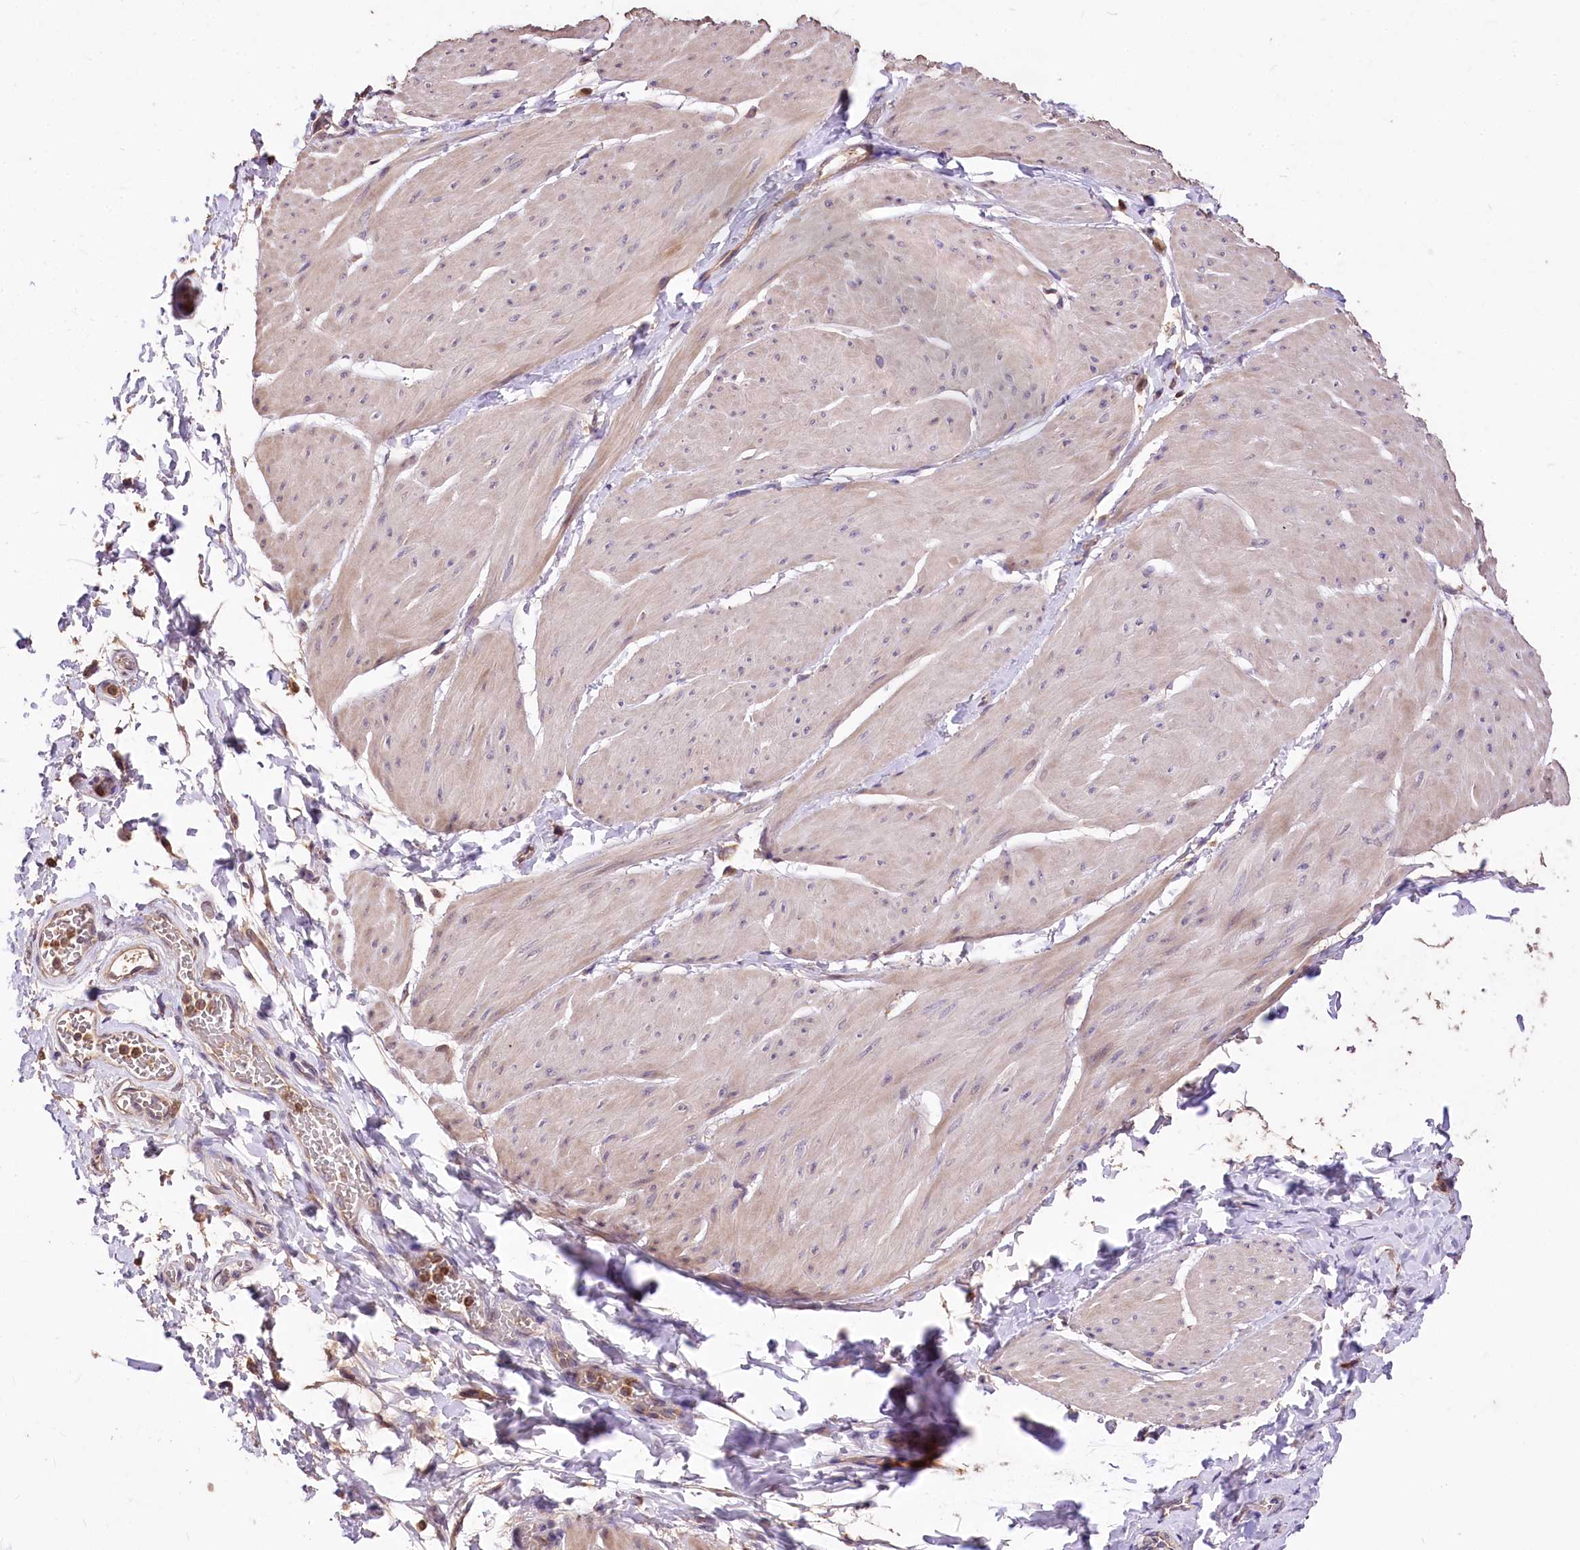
{"staining": {"intensity": "weak", "quantity": ">75%", "location": "cytoplasmic/membranous"}, "tissue": "smooth muscle", "cell_type": "Smooth muscle cells", "image_type": "normal", "snomed": [{"axis": "morphology", "description": "Urothelial carcinoma, High grade"}, {"axis": "topography", "description": "Urinary bladder"}], "caption": "Protein staining of unremarkable smooth muscle reveals weak cytoplasmic/membranous staining in approximately >75% of smooth muscle cells. (IHC, brightfield microscopy, high magnification).", "gene": "SERGEF", "patient": {"sex": "male", "age": 46}}